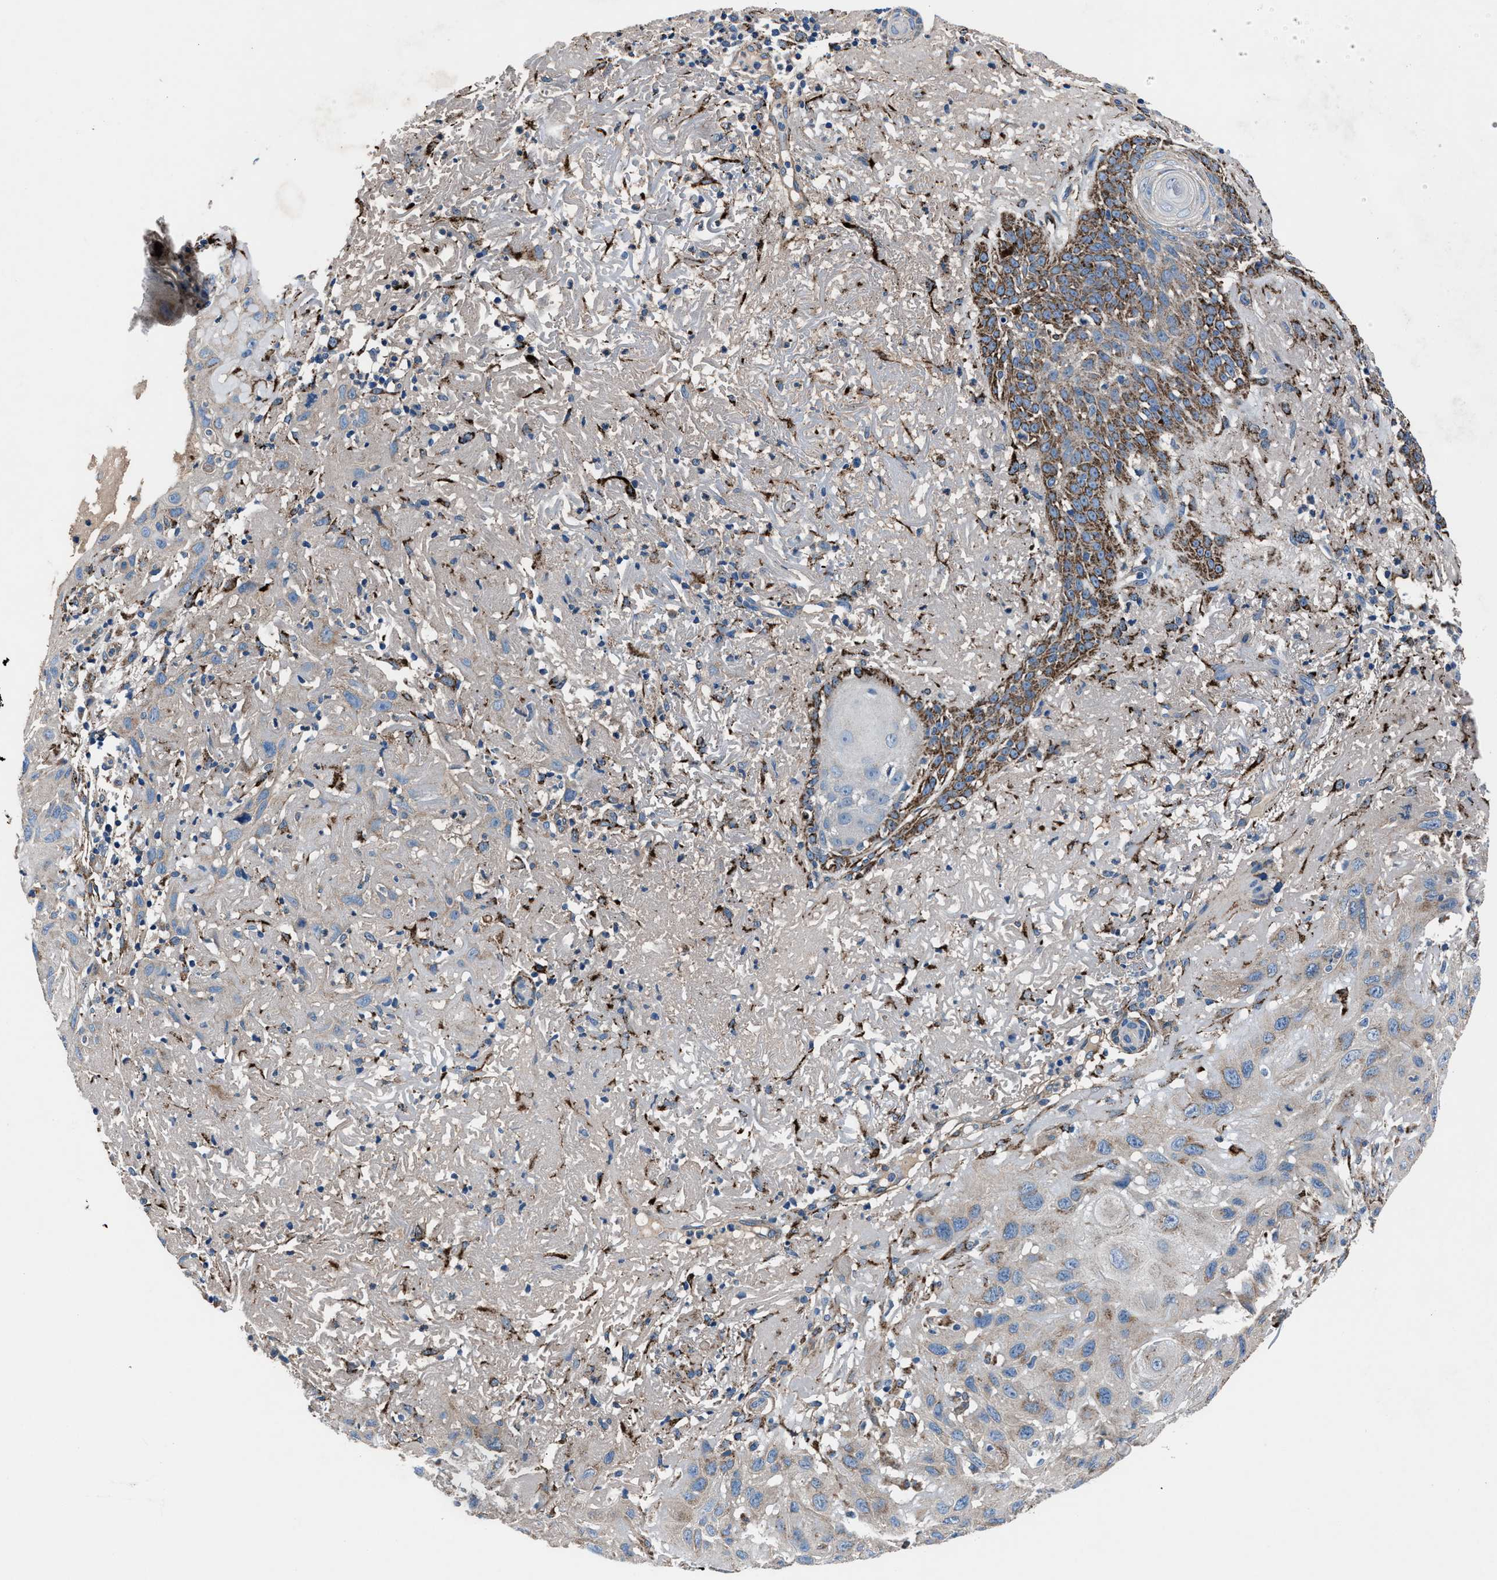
{"staining": {"intensity": "weak", "quantity": ">75%", "location": "cytoplasmic/membranous"}, "tissue": "skin cancer", "cell_type": "Tumor cells", "image_type": "cancer", "snomed": [{"axis": "morphology", "description": "Squamous cell carcinoma, NOS"}, {"axis": "topography", "description": "Skin"}], "caption": "Skin cancer (squamous cell carcinoma) stained with IHC exhibits weak cytoplasmic/membranous staining in approximately >75% of tumor cells.", "gene": "PRTFDC1", "patient": {"sex": "female", "age": 96}}